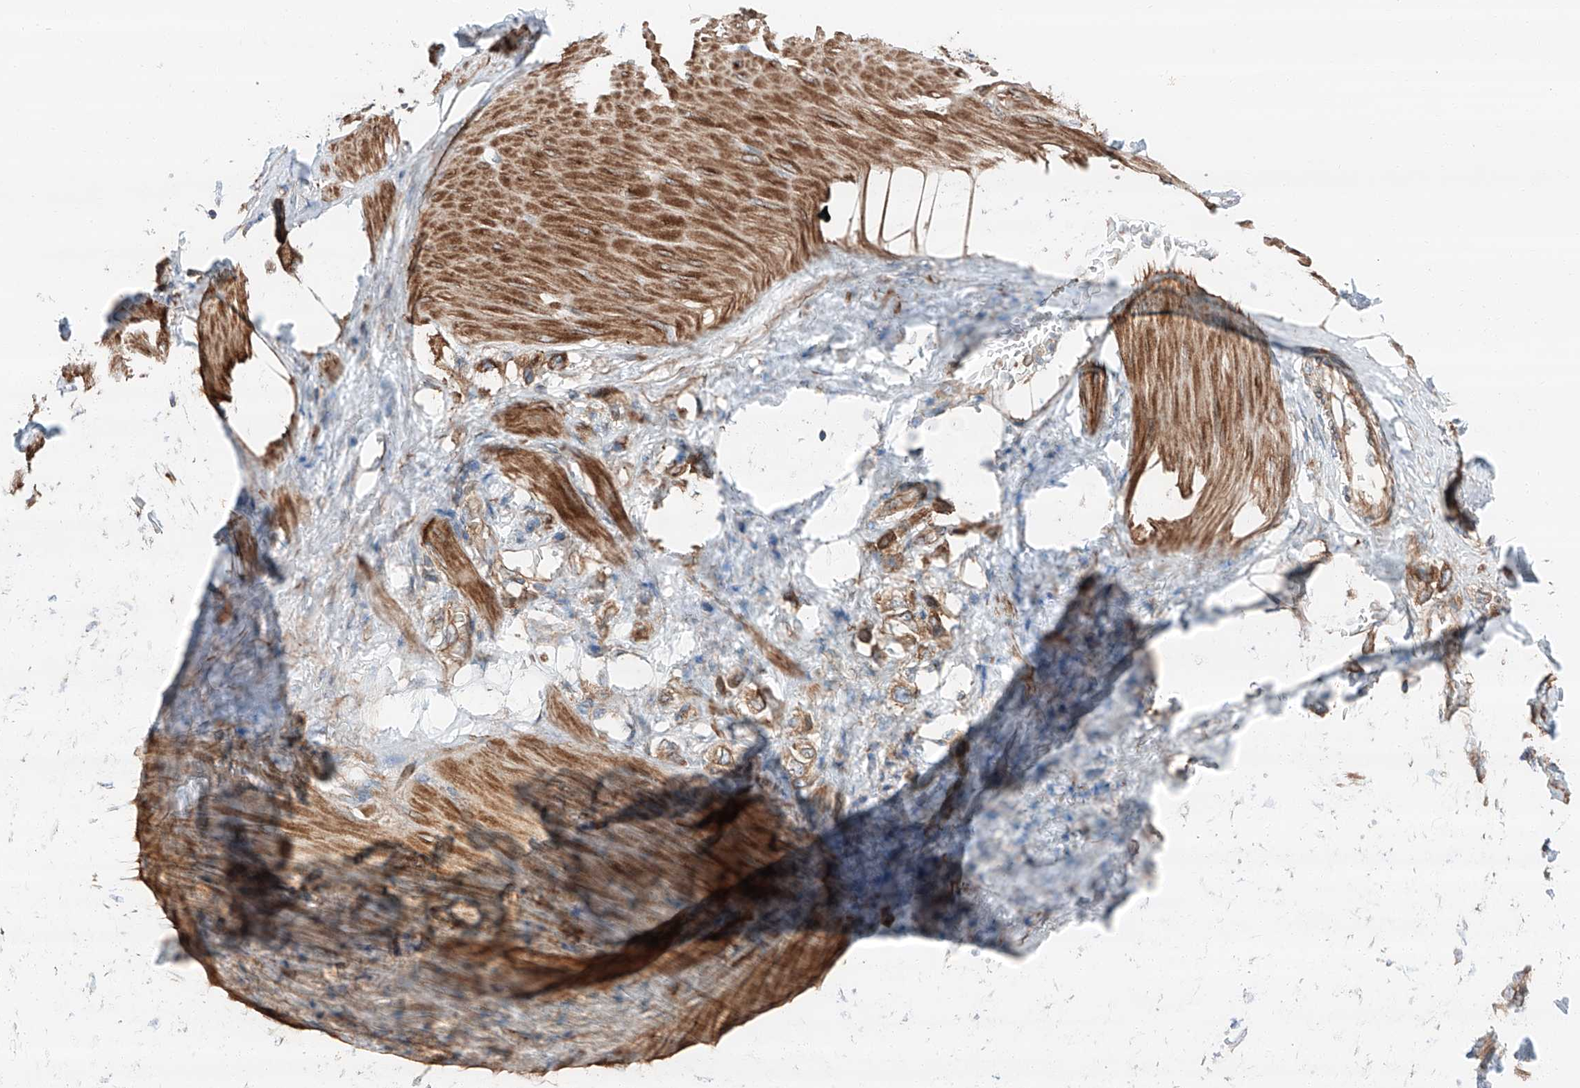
{"staining": {"intensity": "moderate", "quantity": ">75%", "location": "cytoplasmic/membranous"}, "tissue": "stomach cancer", "cell_type": "Tumor cells", "image_type": "cancer", "snomed": [{"axis": "morphology", "description": "Adenocarcinoma, NOS"}, {"axis": "topography", "description": "Stomach"}], "caption": "IHC of human stomach cancer (adenocarcinoma) displays medium levels of moderate cytoplasmic/membranous expression in approximately >75% of tumor cells.", "gene": "ZC3H15", "patient": {"sex": "female", "age": 65}}